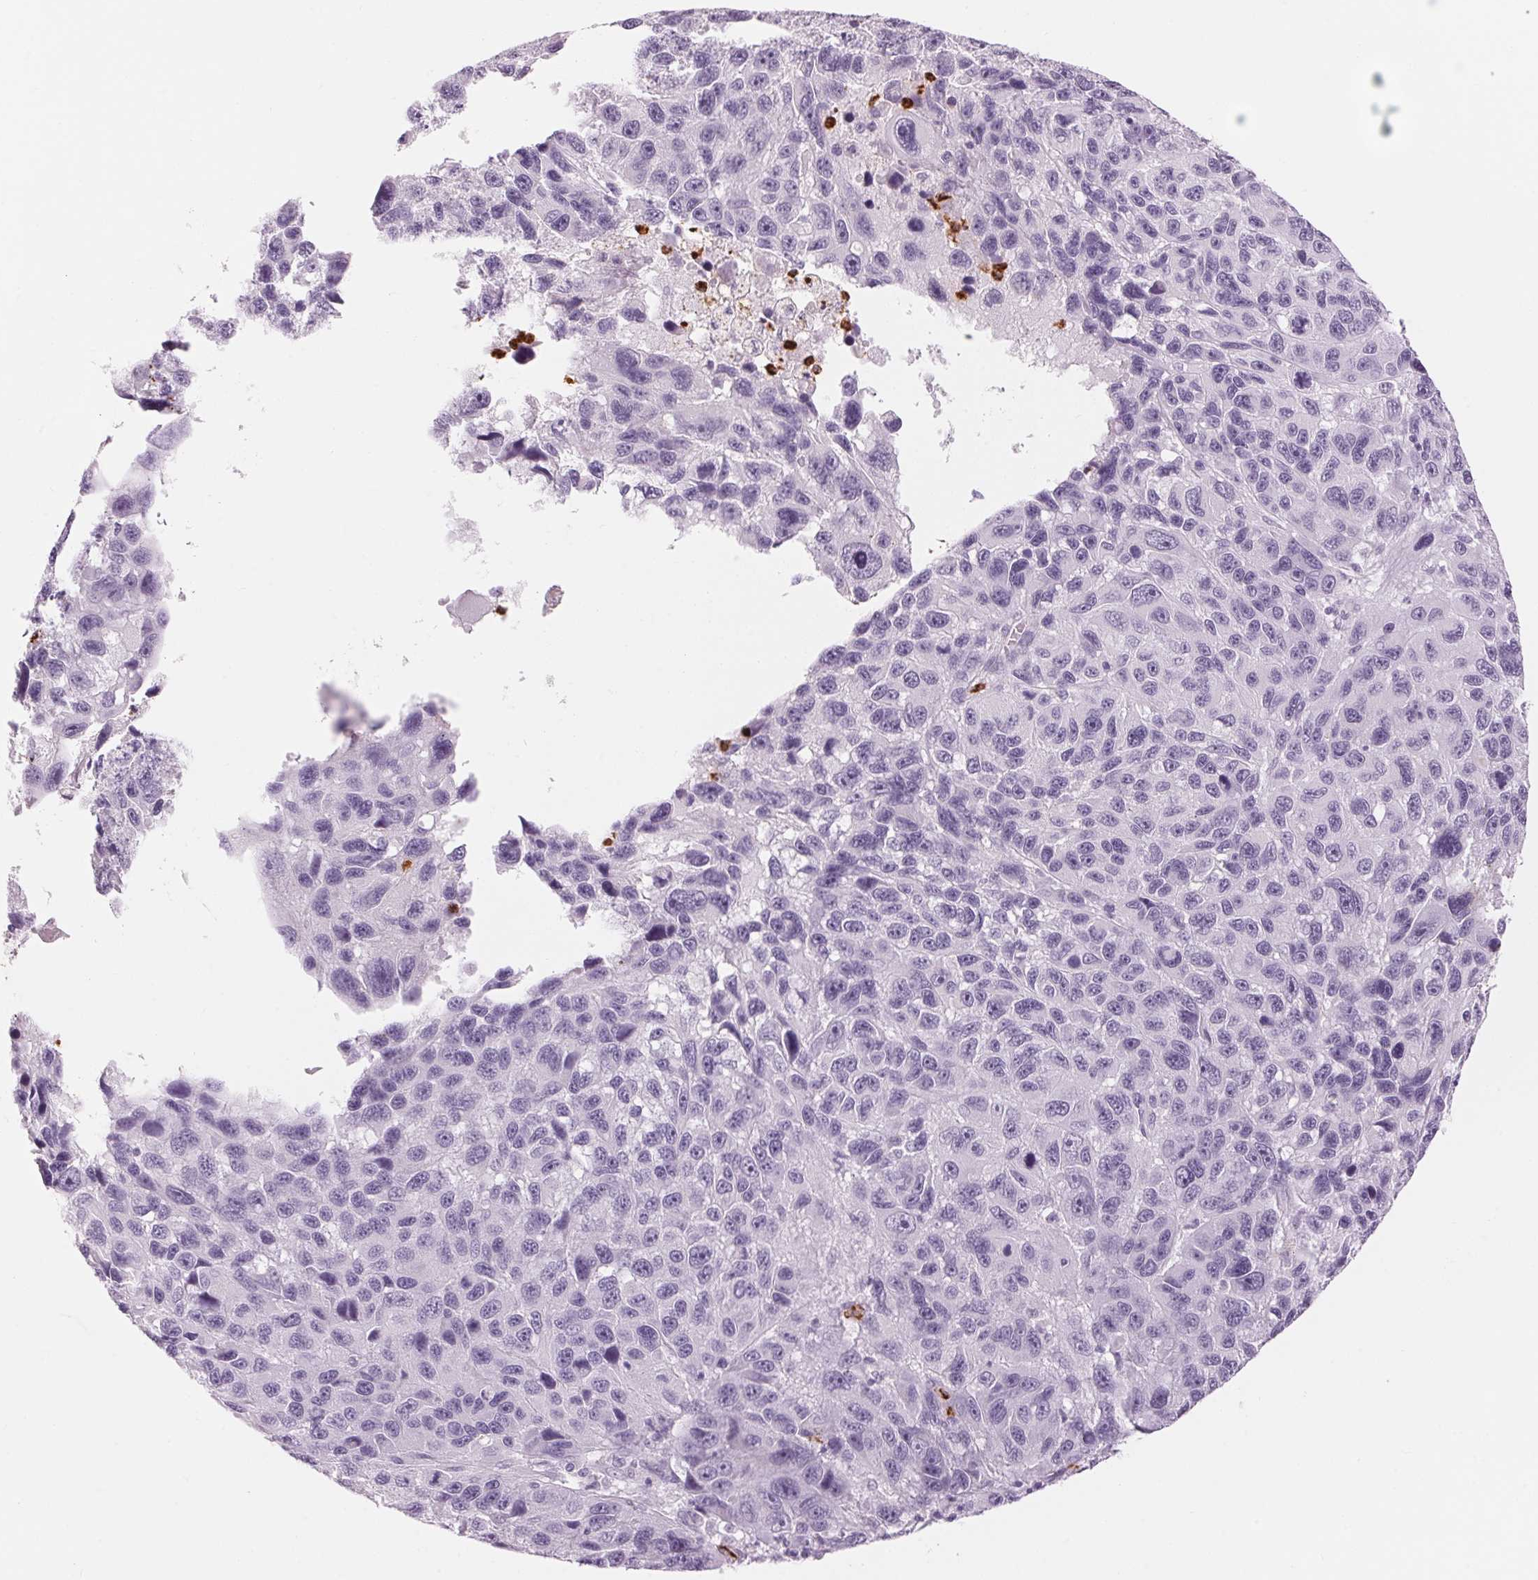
{"staining": {"intensity": "negative", "quantity": "none", "location": "none"}, "tissue": "melanoma", "cell_type": "Tumor cells", "image_type": "cancer", "snomed": [{"axis": "morphology", "description": "Malignant melanoma, NOS"}, {"axis": "topography", "description": "Skin"}], "caption": "DAB immunohistochemical staining of human melanoma shows no significant staining in tumor cells.", "gene": "KLK7", "patient": {"sex": "male", "age": 53}}